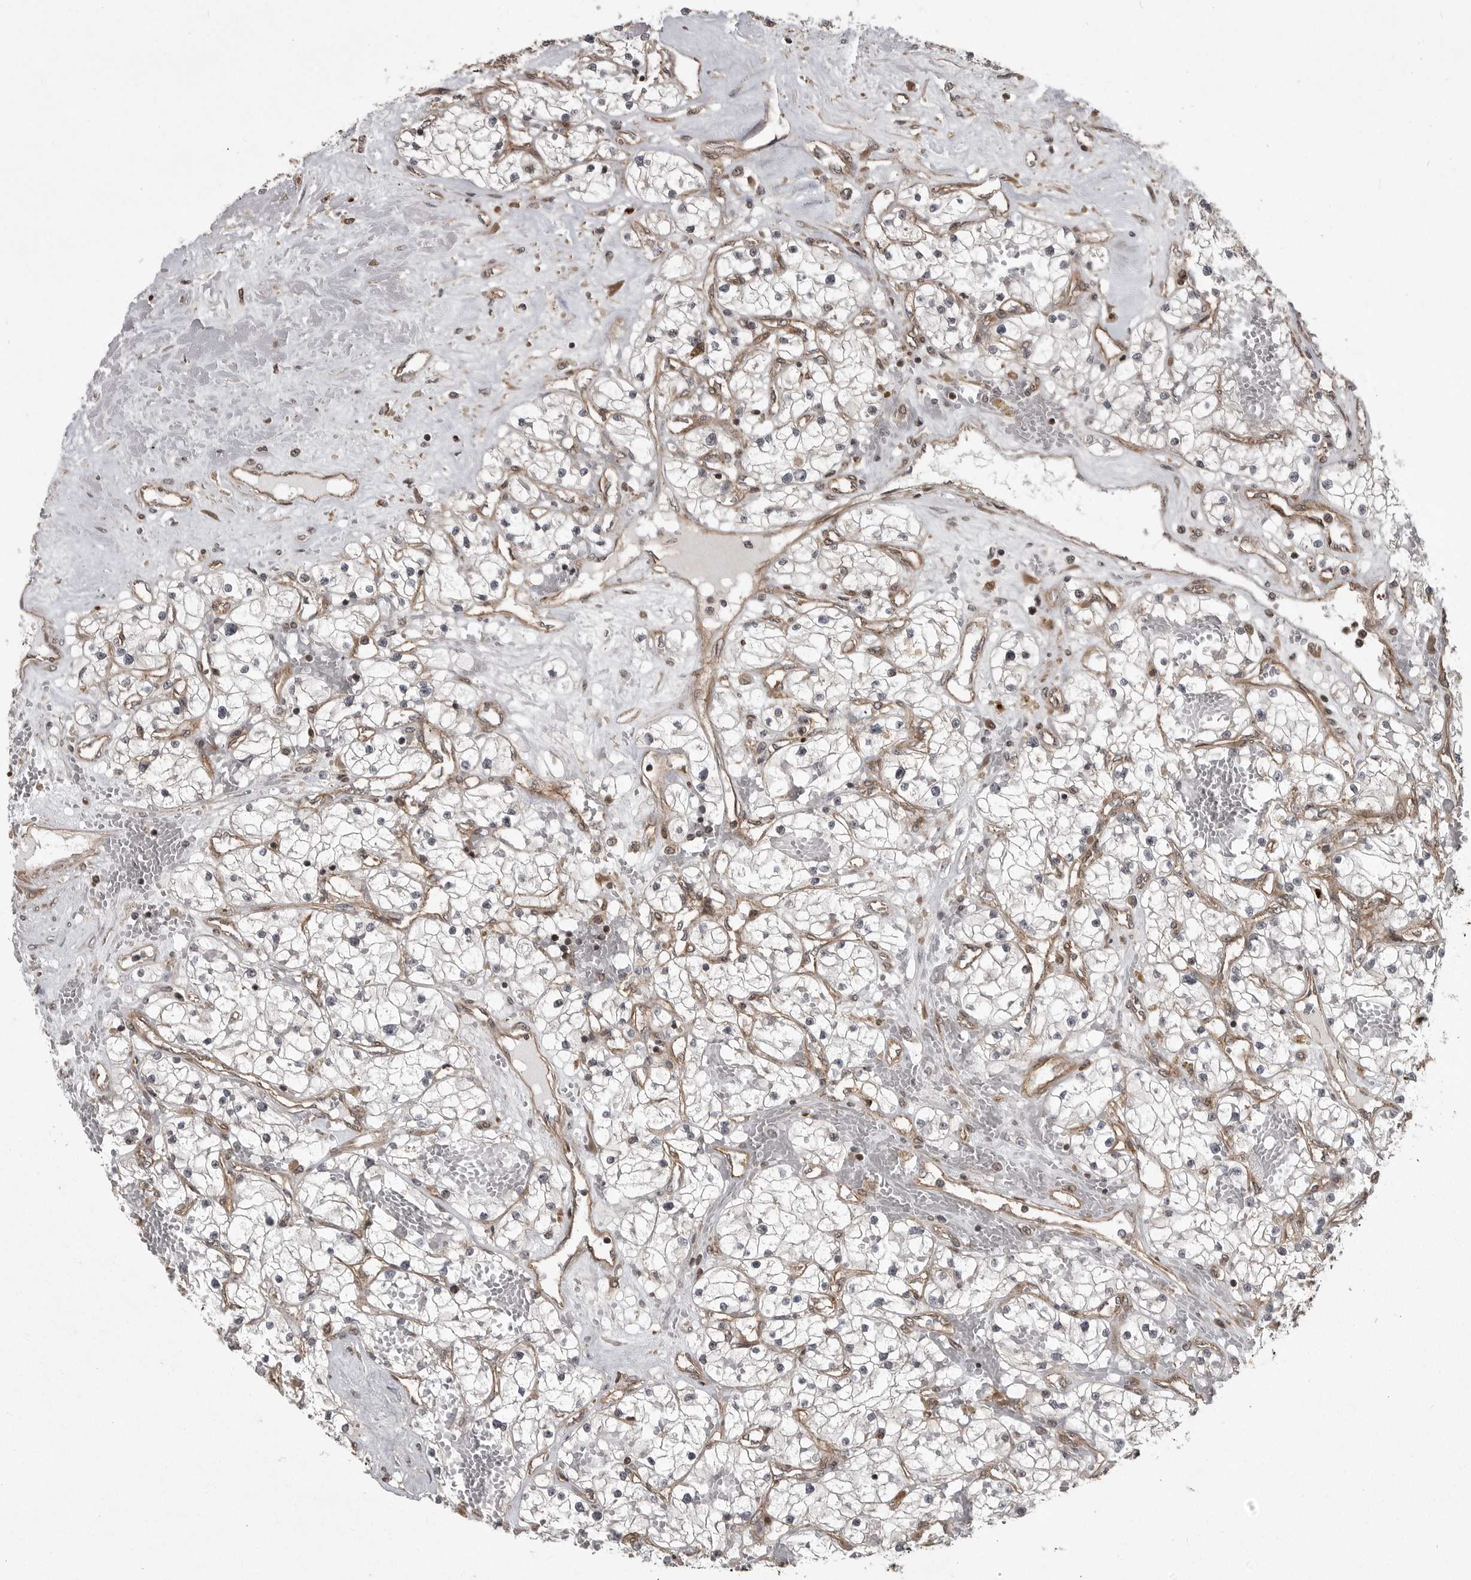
{"staining": {"intensity": "weak", "quantity": "25%-75%", "location": "cytoplasmic/membranous"}, "tissue": "renal cancer", "cell_type": "Tumor cells", "image_type": "cancer", "snomed": [{"axis": "morphology", "description": "Normal tissue, NOS"}, {"axis": "morphology", "description": "Adenocarcinoma, NOS"}, {"axis": "topography", "description": "Kidney"}], "caption": "The immunohistochemical stain shows weak cytoplasmic/membranous expression in tumor cells of adenocarcinoma (renal) tissue. (DAB IHC with brightfield microscopy, high magnification).", "gene": "DNAJC8", "patient": {"sex": "male", "age": 68}}